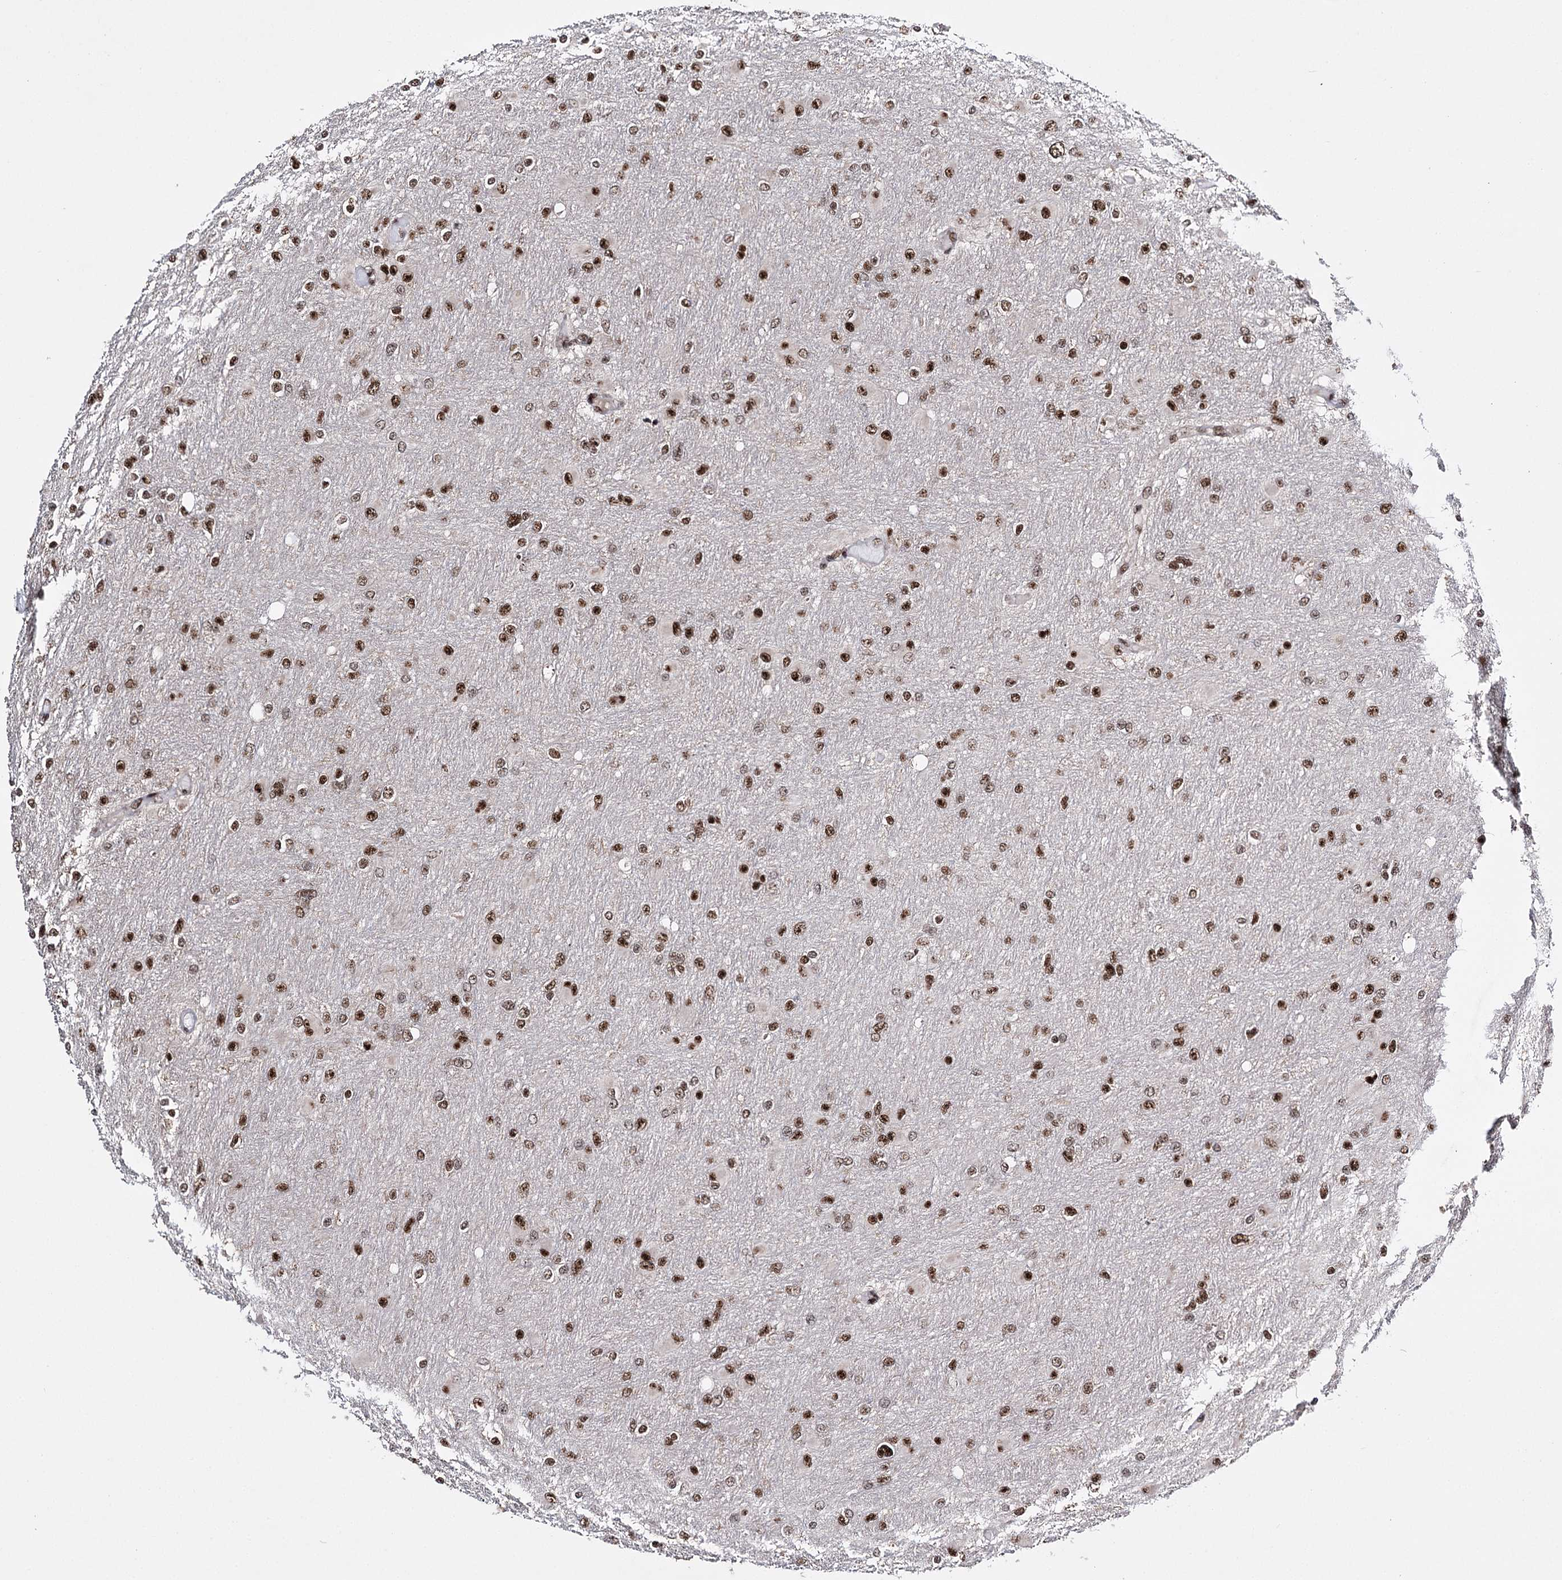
{"staining": {"intensity": "strong", "quantity": ">75%", "location": "nuclear"}, "tissue": "glioma", "cell_type": "Tumor cells", "image_type": "cancer", "snomed": [{"axis": "morphology", "description": "Glioma, malignant, High grade"}, {"axis": "topography", "description": "Cerebral cortex"}], "caption": "Immunohistochemistry image of neoplastic tissue: malignant glioma (high-grade) stained using IHC reveals high levels of strong protein expression localized specifically in the nuclear of tumor cells, appearing as a nuclear brown color.", "gene": "PRPF40A", "patient": {"sex": "female", "age": 36}}